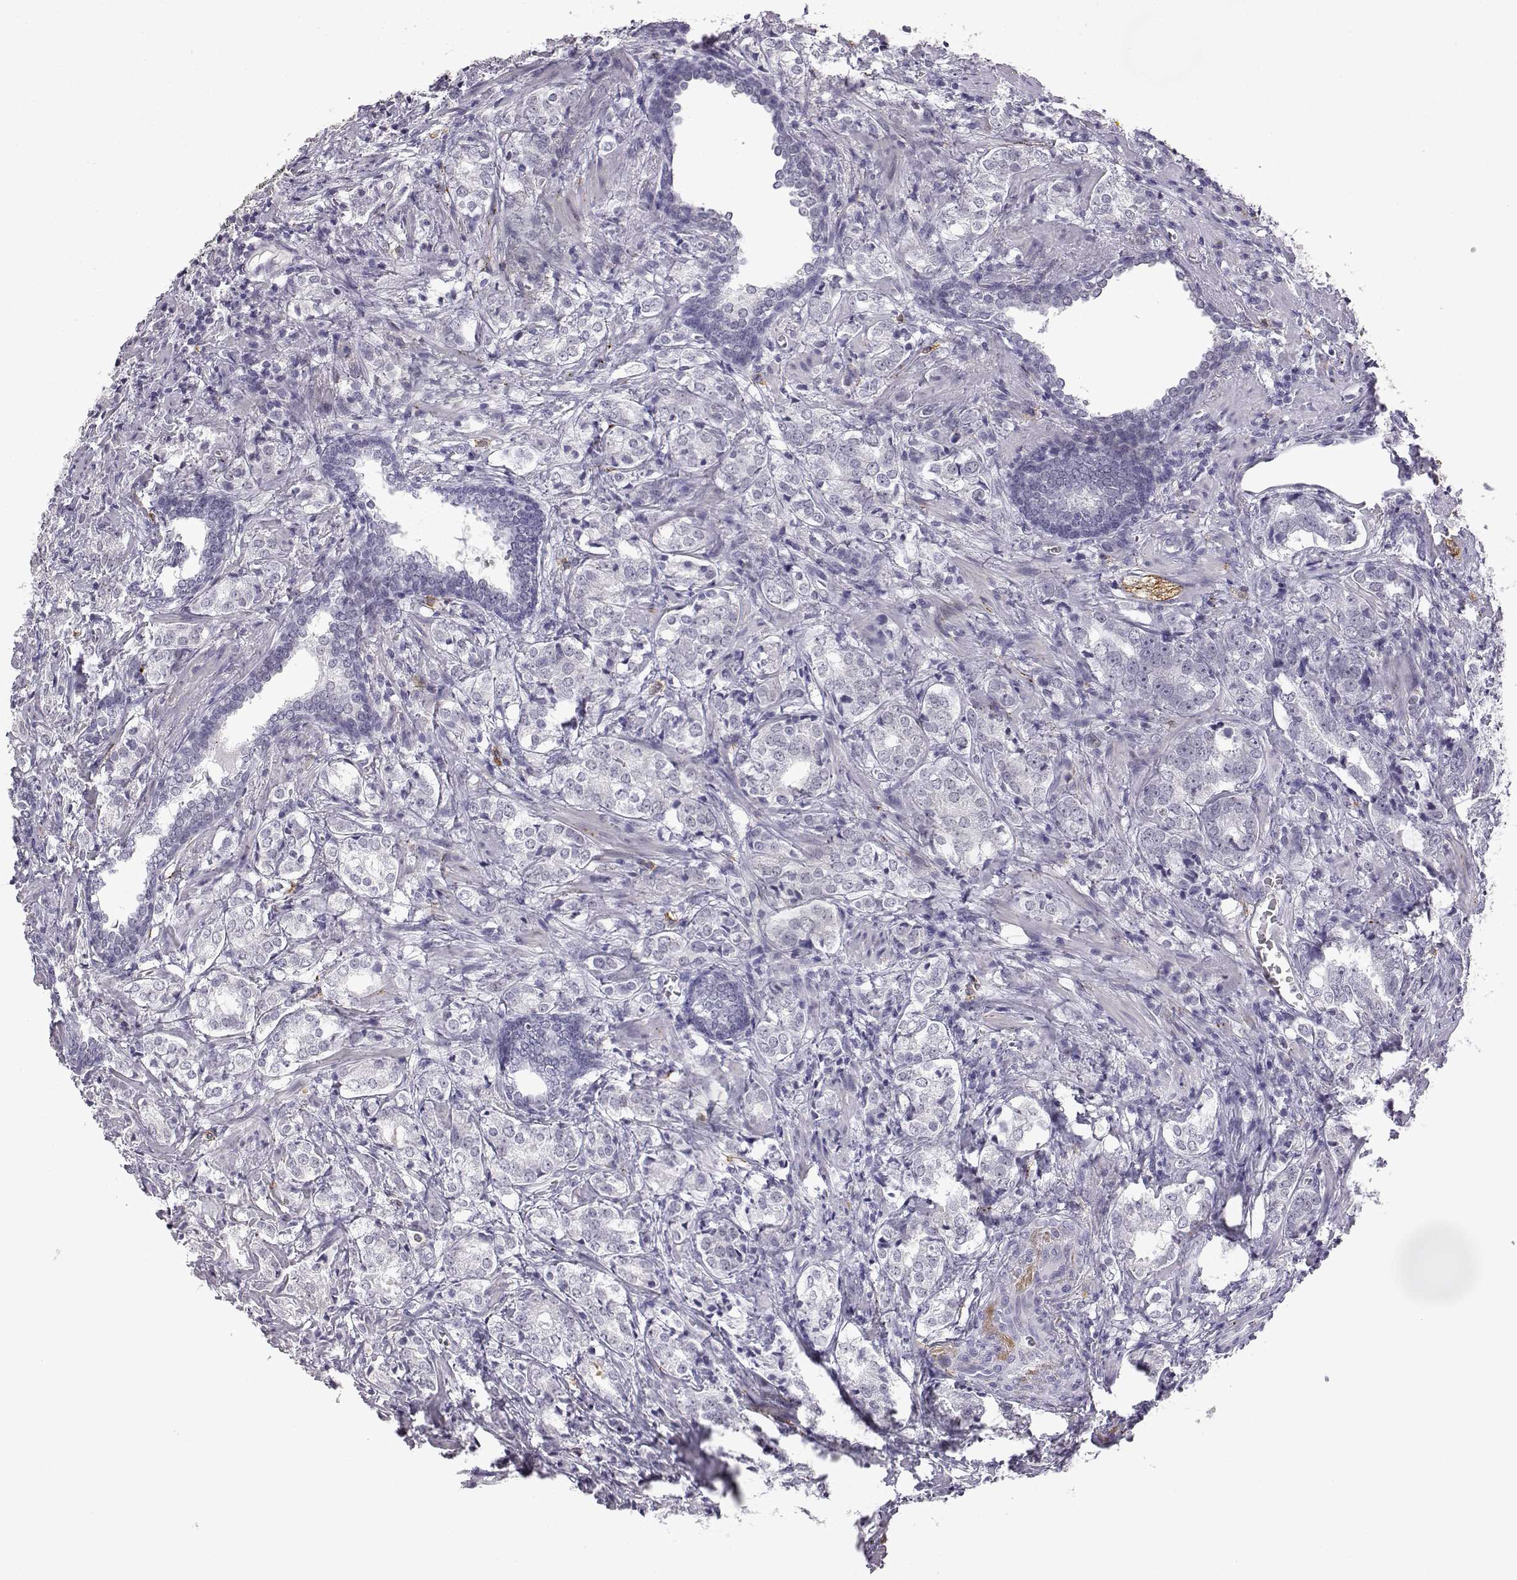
{"staining": {"intensity": "negative", "quantity": "none", "location": "none"}, "tissue": "prostate cancer", "cell_type": "Tumor cells", "image_type": "cancer", "snomed": [{"axis": "morphology", "description": "Adenocarcinoma, NOS"}, {"axis": "topography", "description": "Prostate and seminal vesicle, NOS"}], "caption": "Tumor cells show no significant staining in prostate adenocarcinoma.", "gene": "VGF", "patient": {"sex": "male", "age": 63}}